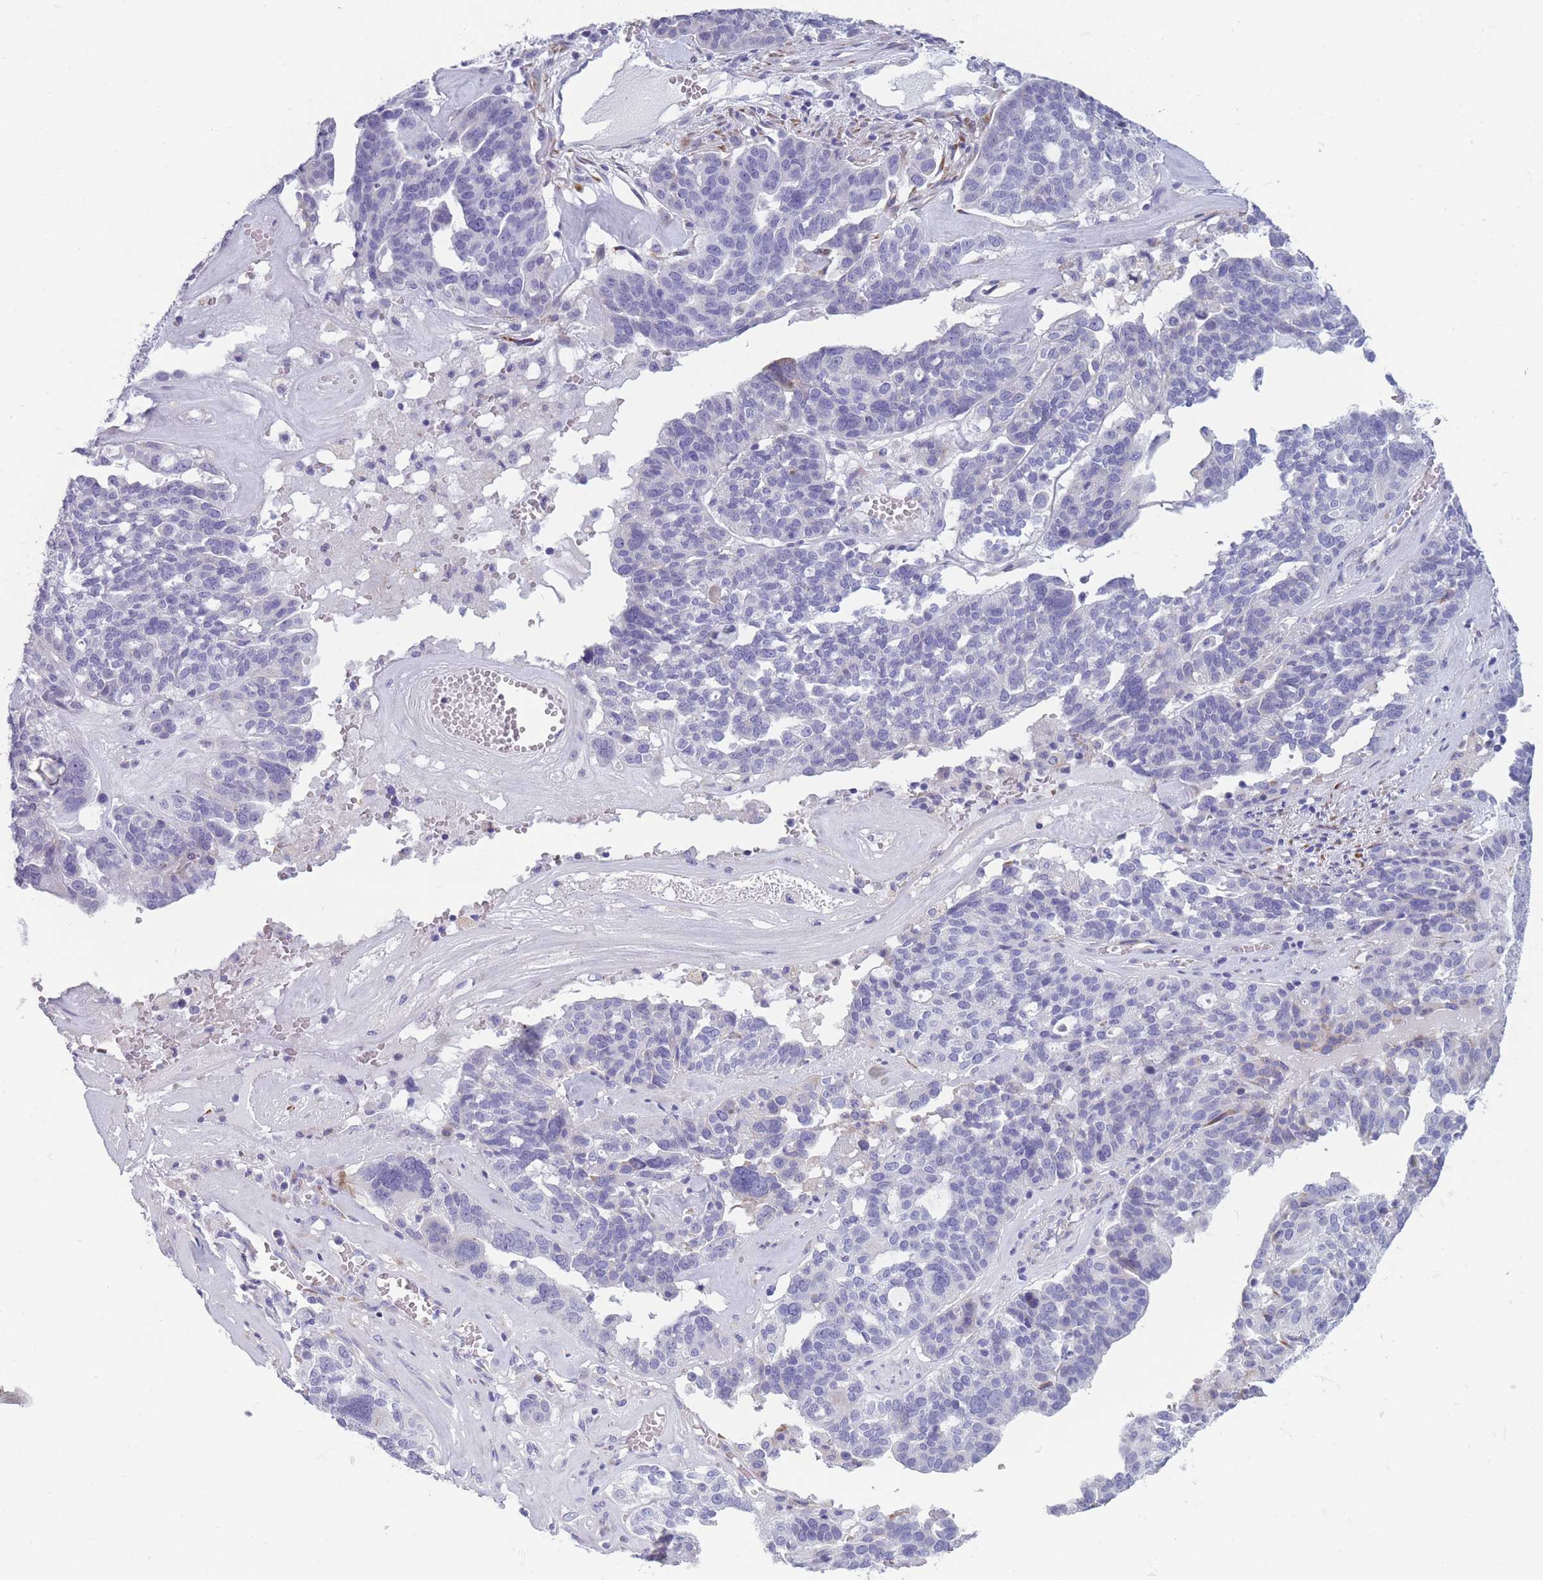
{"staining": {"intensity": "negative", "quantity": "none", "location": "none"}, "tissue": "ovarian cancer", "cell_type": "Tumor cells", "image_type": "cancer", "snomed": [{"axis": "morphology", "description": "Cystadenocarcinoma, serous, NOS"}, {"axis": "topography", "description": "Ovary"}], "caption": "This is an IHC image of human ovarian cancer. There is no expression in tumor cells.", "gene": "COL27A1", "patient": {"sex": "female", "age": 59}}